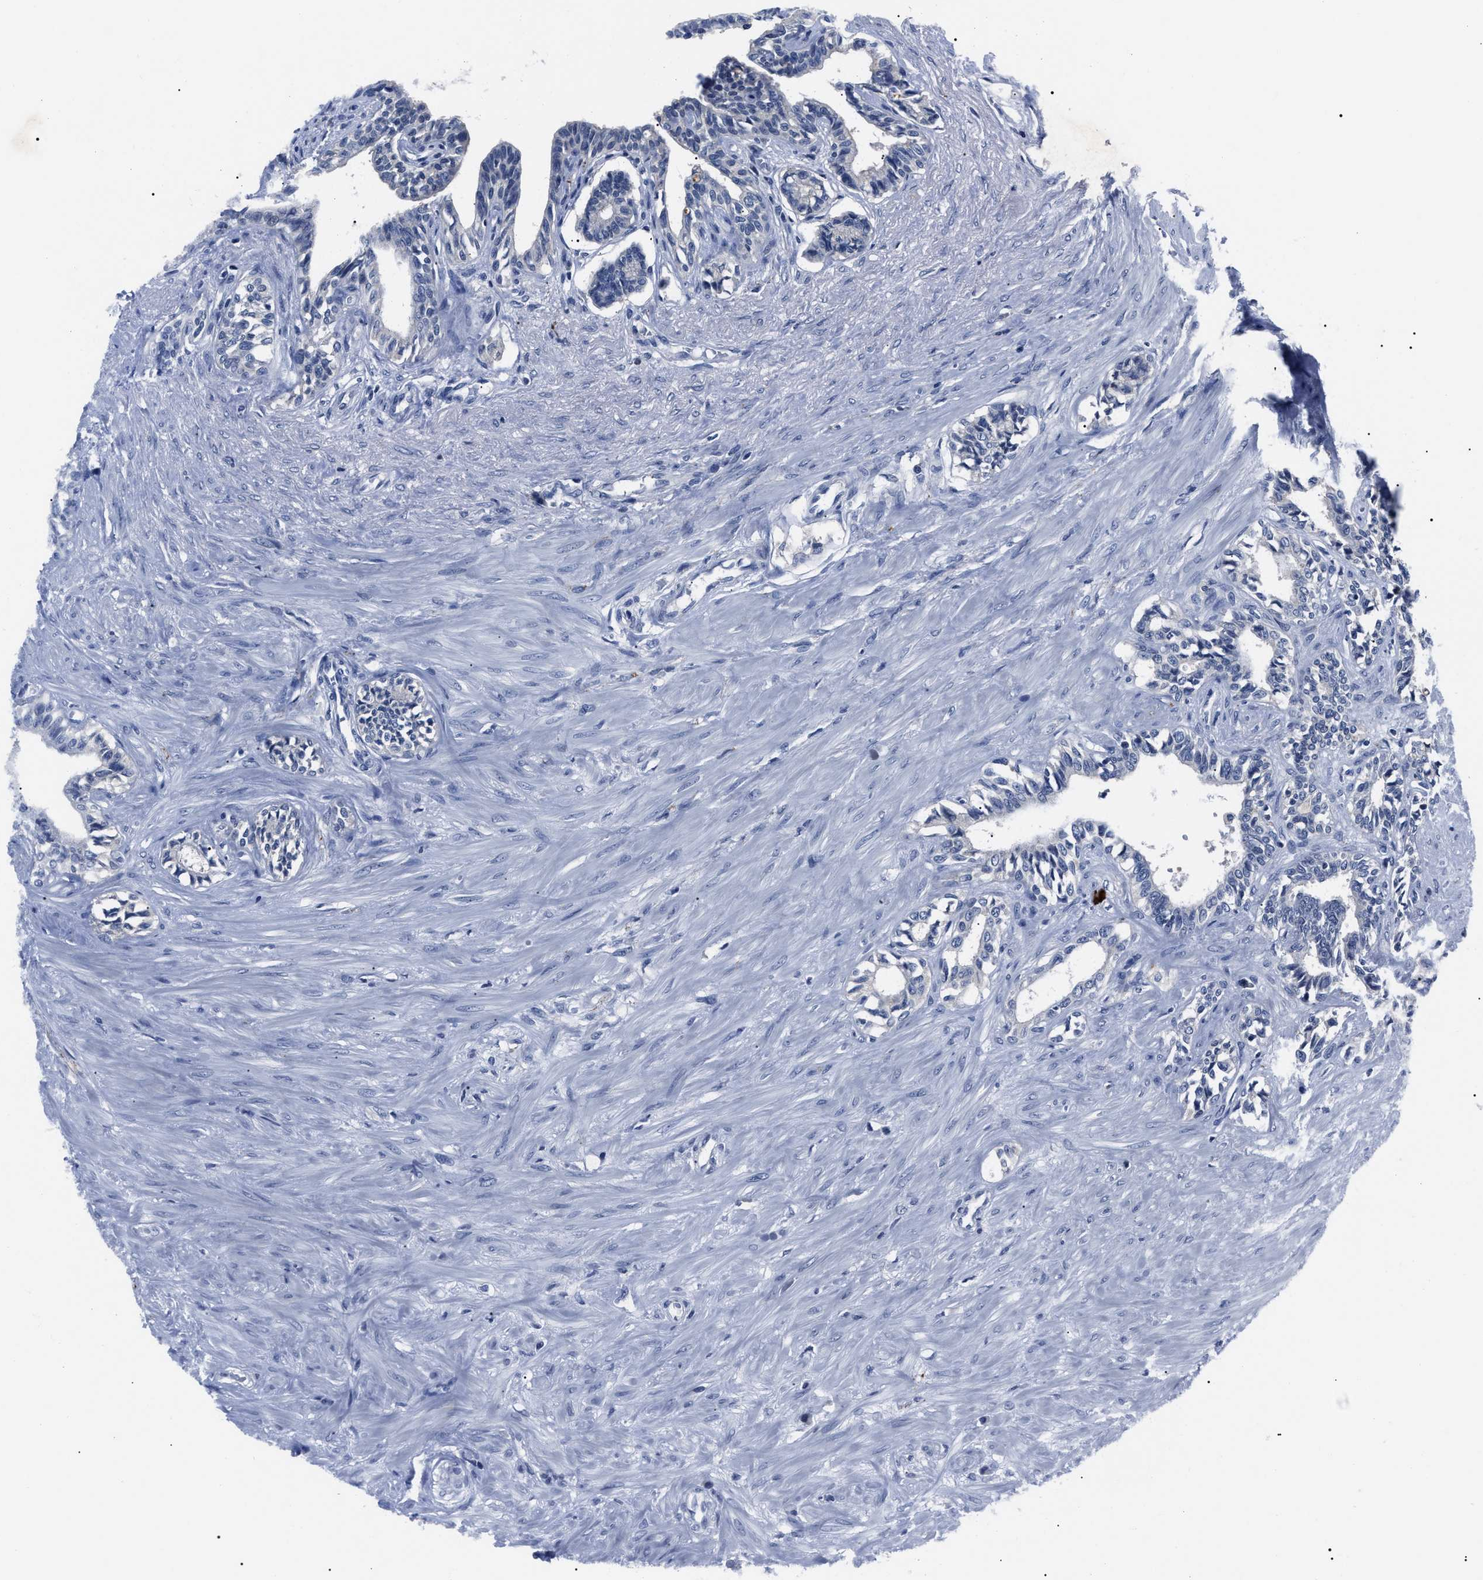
{"staining": {"intensity": "negative", "quantity": "none", "location": "none"}, "tissue": "seminal vesicle", "cell_type": "Glandular cells", "image_type": "normal", "snomed": [{"axis": "morphology", "description": "Normal tissue, NOS"}, {"axis": "morphology", "description": "Adenocarcinoma, High grade"}, {"axis": "topography", "description": "Prostate"}, {"axis": "topography", "description": "Seminal veicle"}], "caption": "A high-resolution histopathology image shows immunohistochemistry staining of unremarkable seminal vesicle, which reveals no significant staining in glandular cells. Nuclei are stained in blue.", "gene": "LRWD1", "patient": {"sex": "male", "age": 55}}